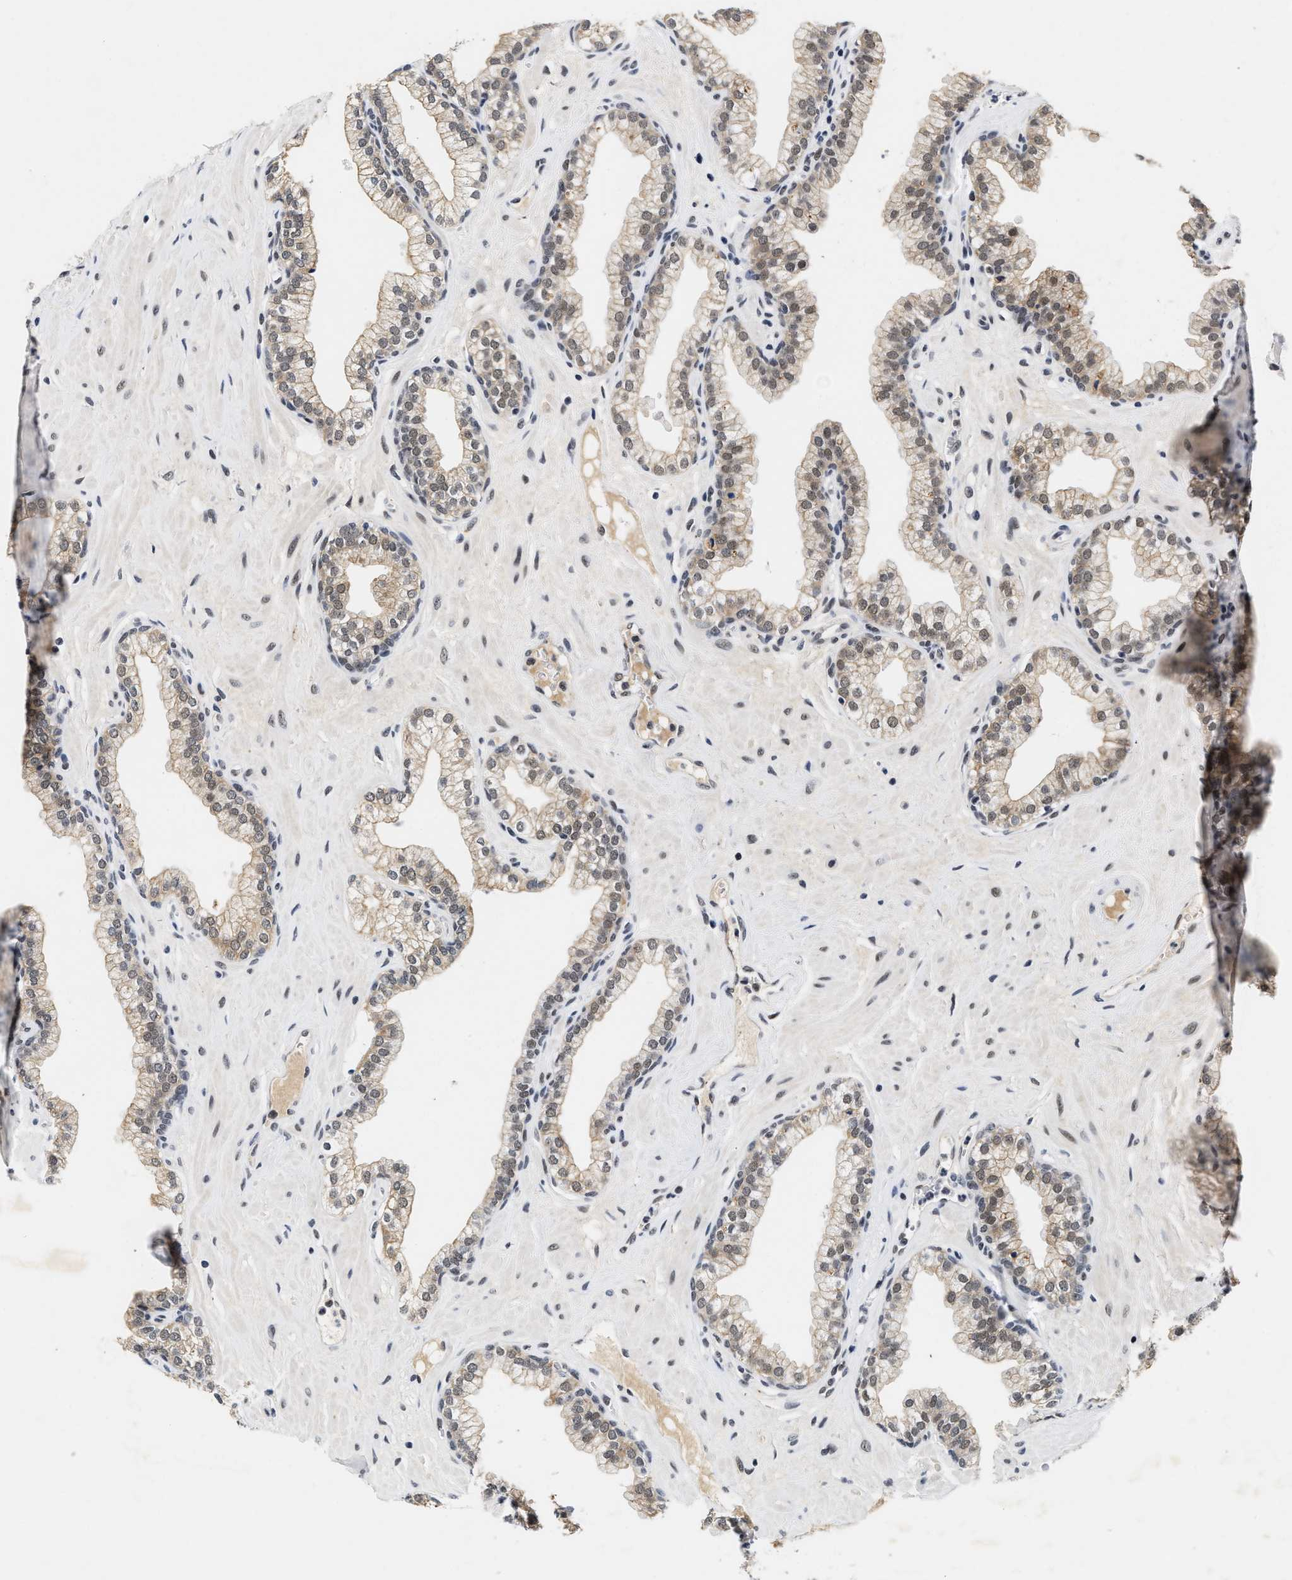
{"staining": {"intensity": "moderate", "quantity": "25%-75%", "location": "cytoplasmic/membranous,nuclear"}, "tissue": "prostate", "cell_type": "Glandular cells", "image_type": "normal", "snomed": [{"axis": "morphology", "description": "Normal tissue, NOS"}, {"axis": "morphology", "description": "Urothelial carcinoma, Low grade"}, {"axis": "topography", "description": "Urinary bladder"}, {"axis": "topography", "description": "Prostate"}], "caption": "IHC of benign prostate demonstrates medium levels of moderate cytoplasmic/membranous,nuclear positivity in approximately 25%-75% of glandular cells. (DAB (3,3'-diaminobenzidine) IHC with brightfield microscopy, high magnification).", "gene": "INIP", "patient": {"sex": "male", "age": 60}}